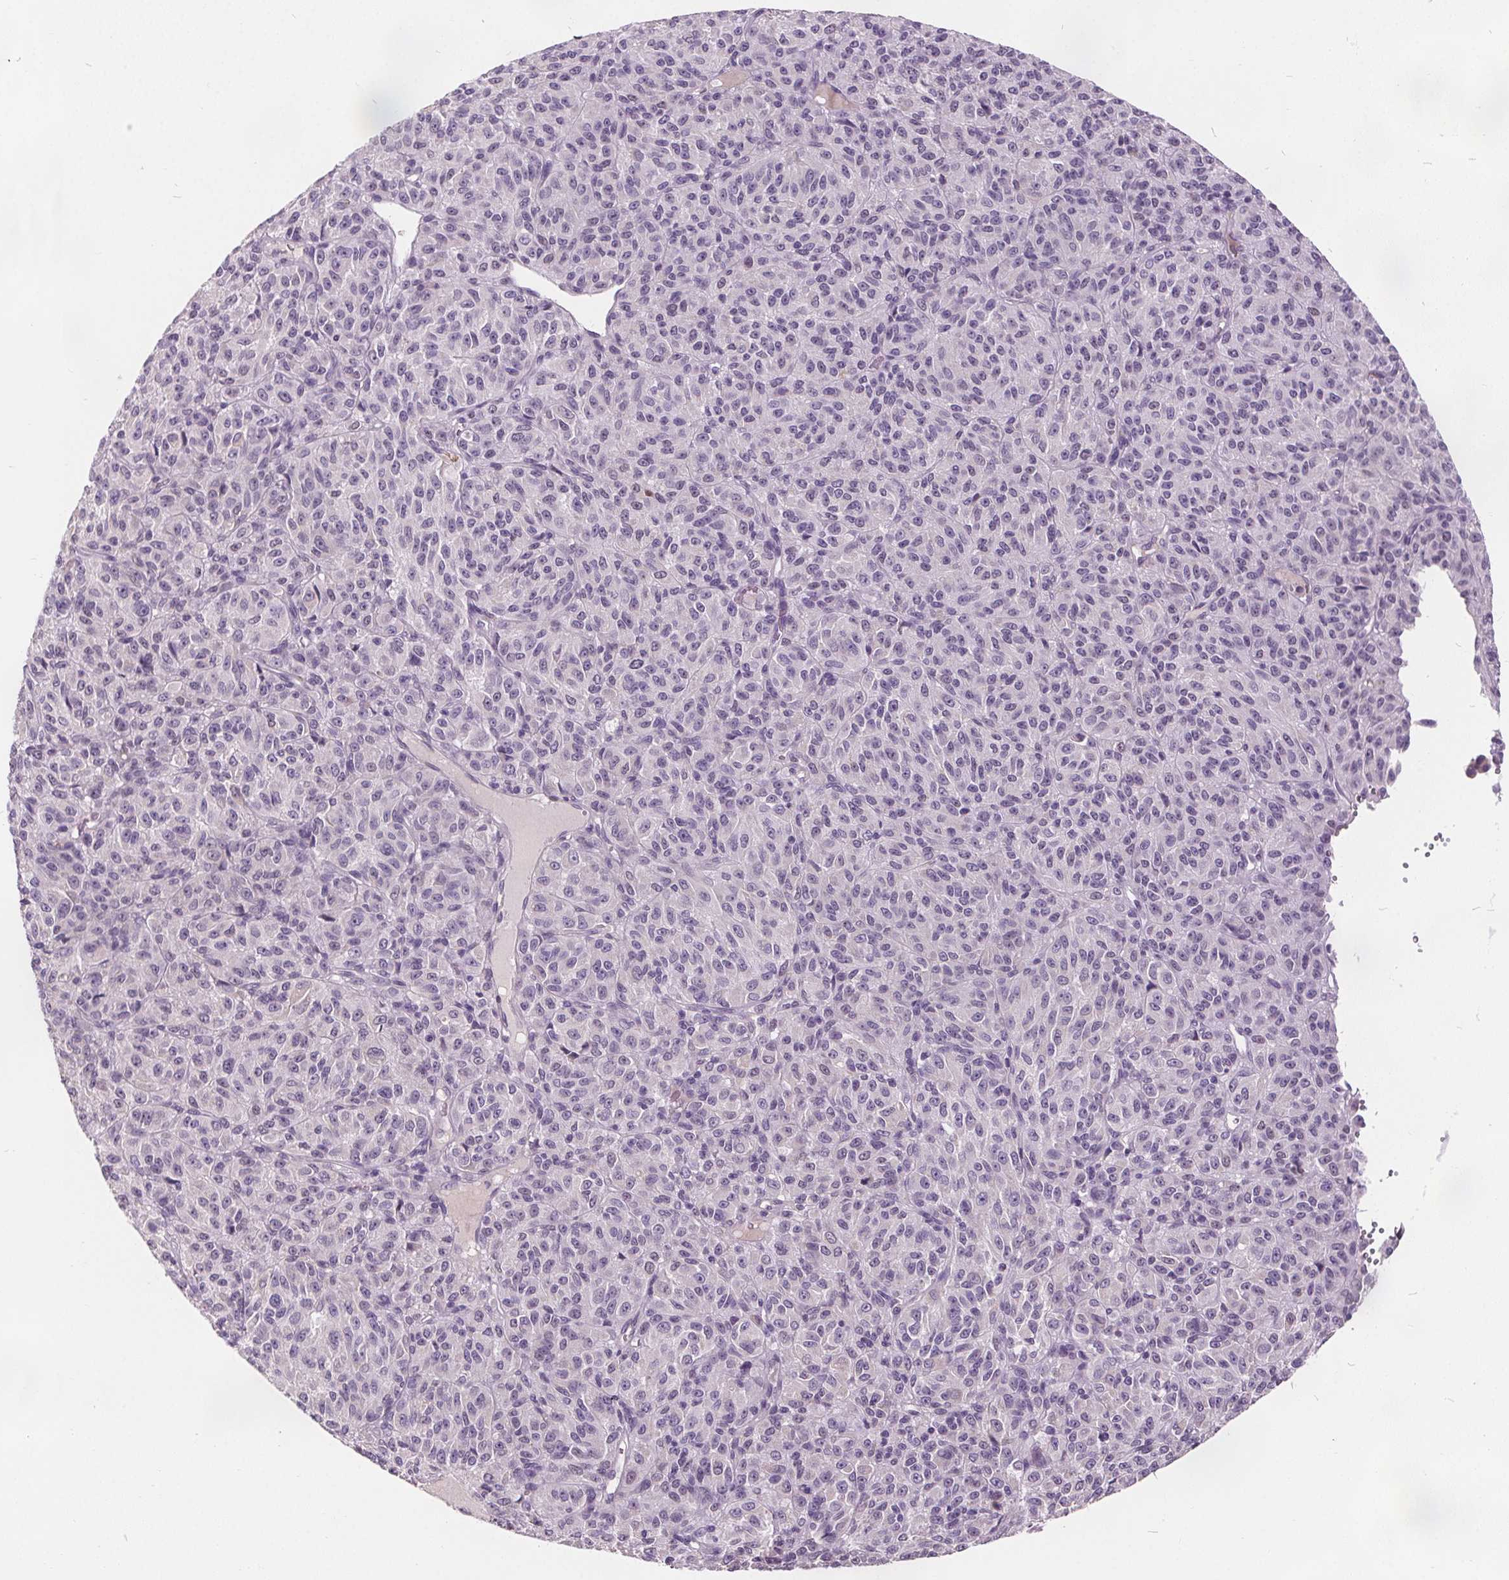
{"staining": {"intensity": "negative", "quantity": "none", "location": "none"}, "tissue": "melanoma", "cell_type": "Tumor cells", "image_type": "cancer", "snomed": [{"axis": "morphology", "description": "Malignant melanoma, Metastatic site"}, {"axis": "topography", "description": "Brain"}], "caption": "Human malignant melanoma (metastatic site) stained for a protein using immunohistochemistry (IHC) exhibits no positivity in tumor cells.", "gene": "ACOX2", "patient": {"sex": "female", "age": 56}}